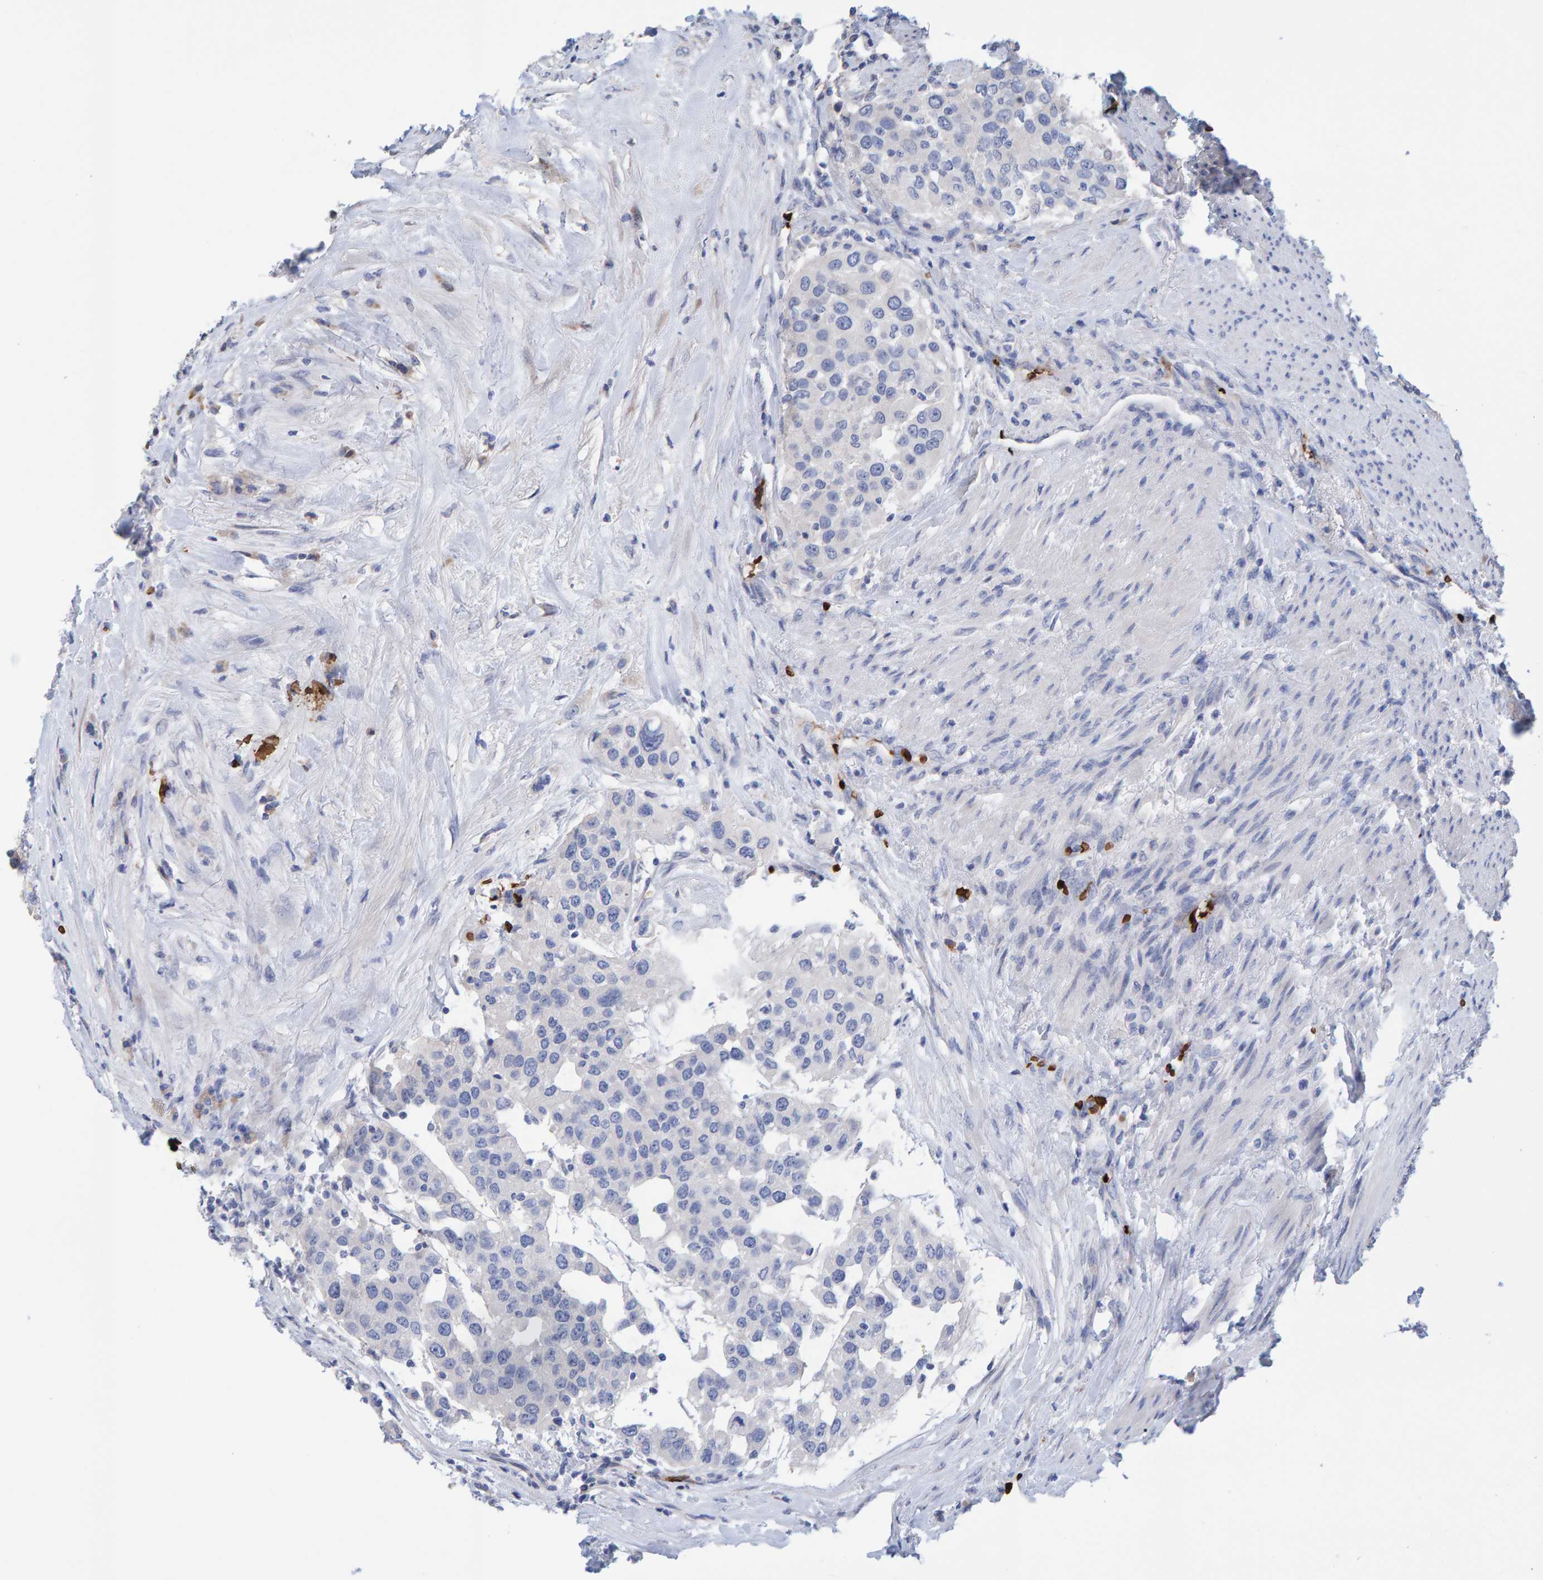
{"staining": {"intensity": "negative", "quantity": "none", "location": "none"}, "tissue": "urothelial cancer", "cell_type": "Tumor cells", "image_type": "cancer", "snomed": [{"axis": "morphology", "description": "Urothelial carcinoma, High grade"}, {"axis": "topography", "description": "Urinary bladder"}], "caption": "IHC histopathology image of neoplastic tissue: human urothelial cancer stained with DAB demonstrates no significant protein expression in tumor cells. (DAB IHC, high magnification).", "gene": "VPS9D1", "patient": {"sex": "female", "age": 80}}